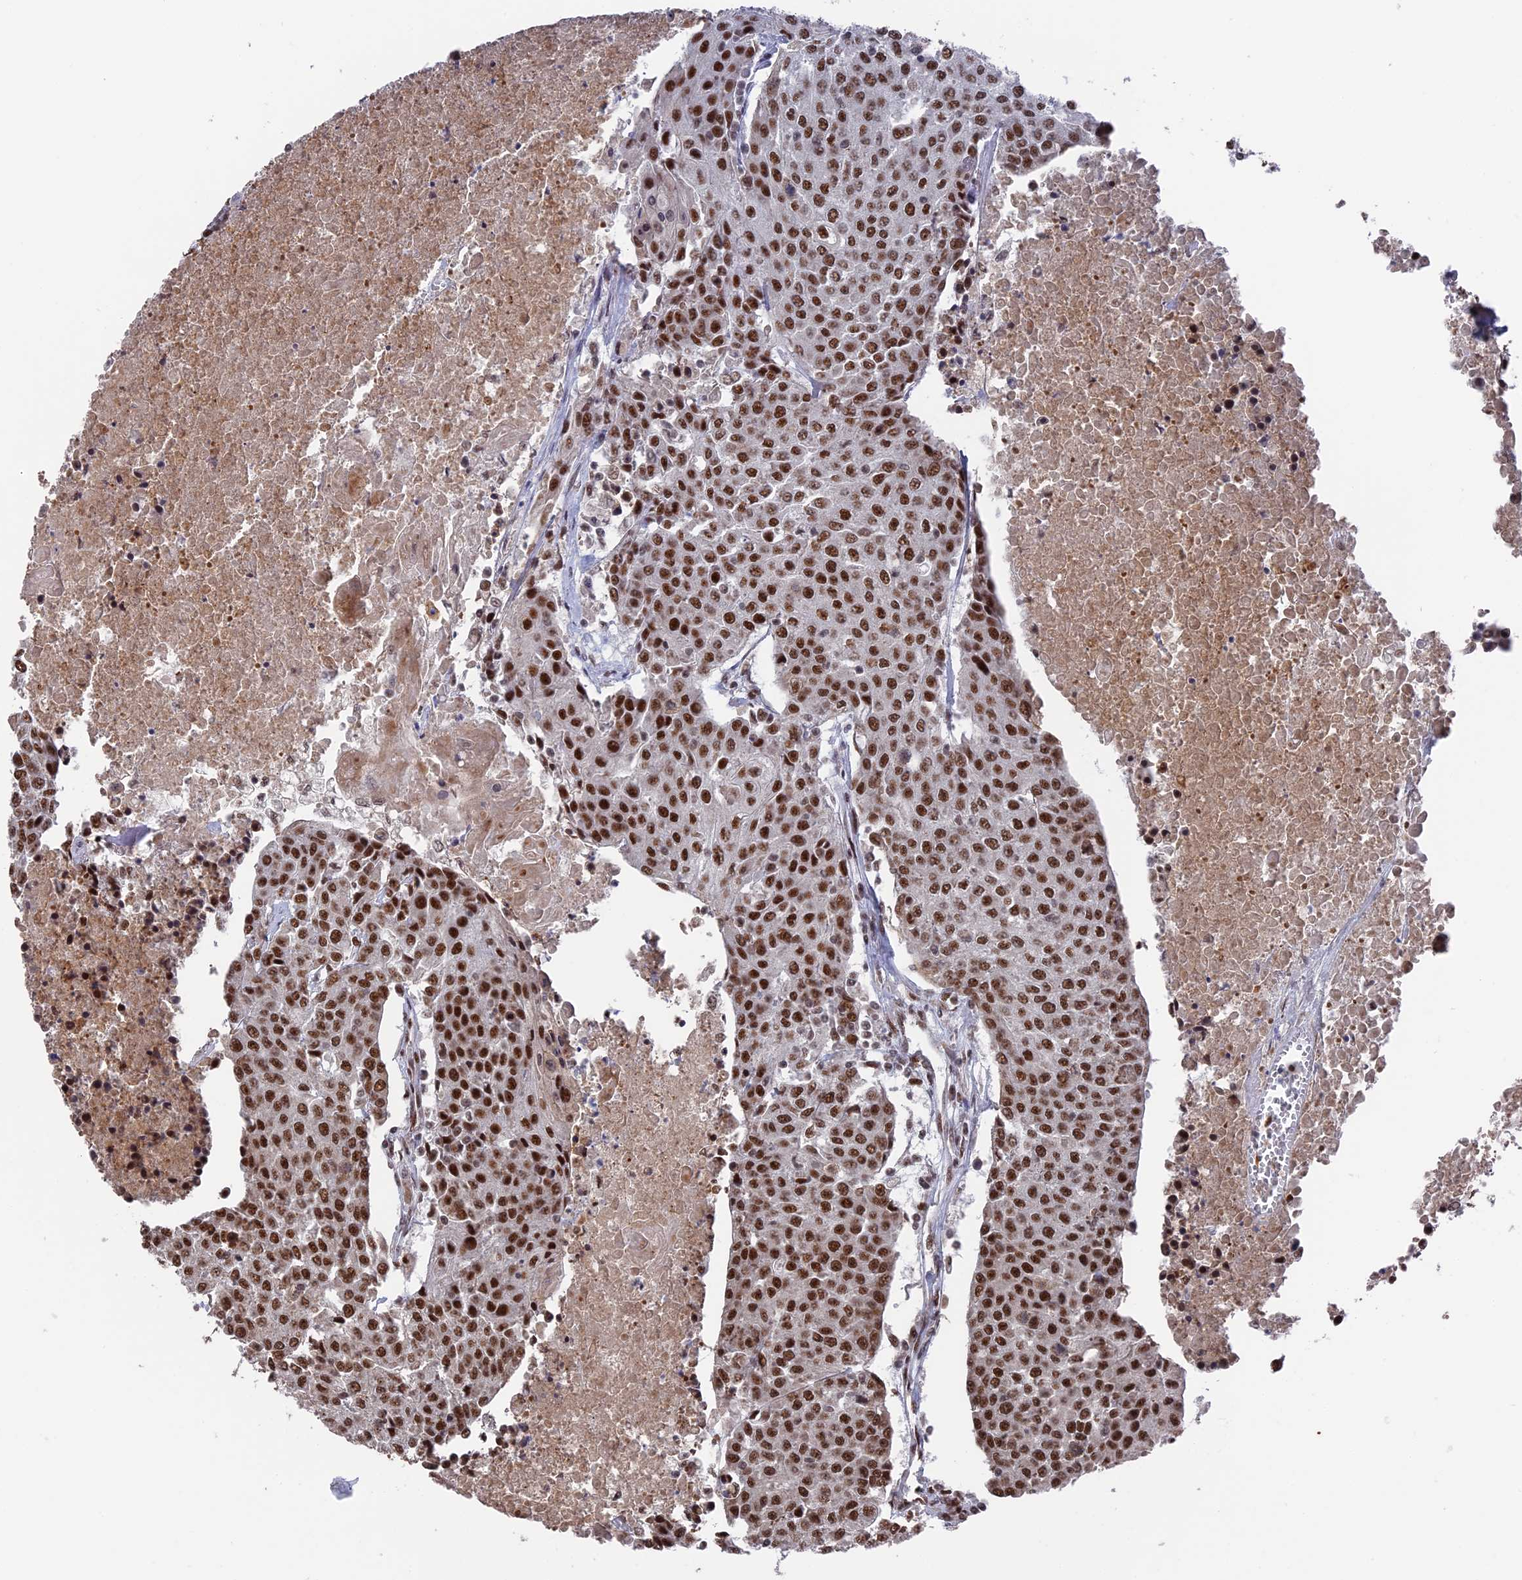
{"staining": {"intensity": "strong", "quantity": ">75%", "location": "nuclear"}, "tissue": "urothelial cancer", "cell_type": "Tumor cells", "image_type": "cancer", "snomed": [{"axis": "morphology", "description": "Urothelial carcinoma, High grade"}, {"axis": "topography", "description": "Urinary bladder"}], "caption": "High-power microscopy captured an immunohistochemistry image of high-grade urothelial carcinoma, revealing strong nuclear staining in approximately >75% of tumor cells. (IHC, brightfield microscopy, high magnification).", "gene": "SF3A2", "patient": {"sex": "female", "age": 85}}